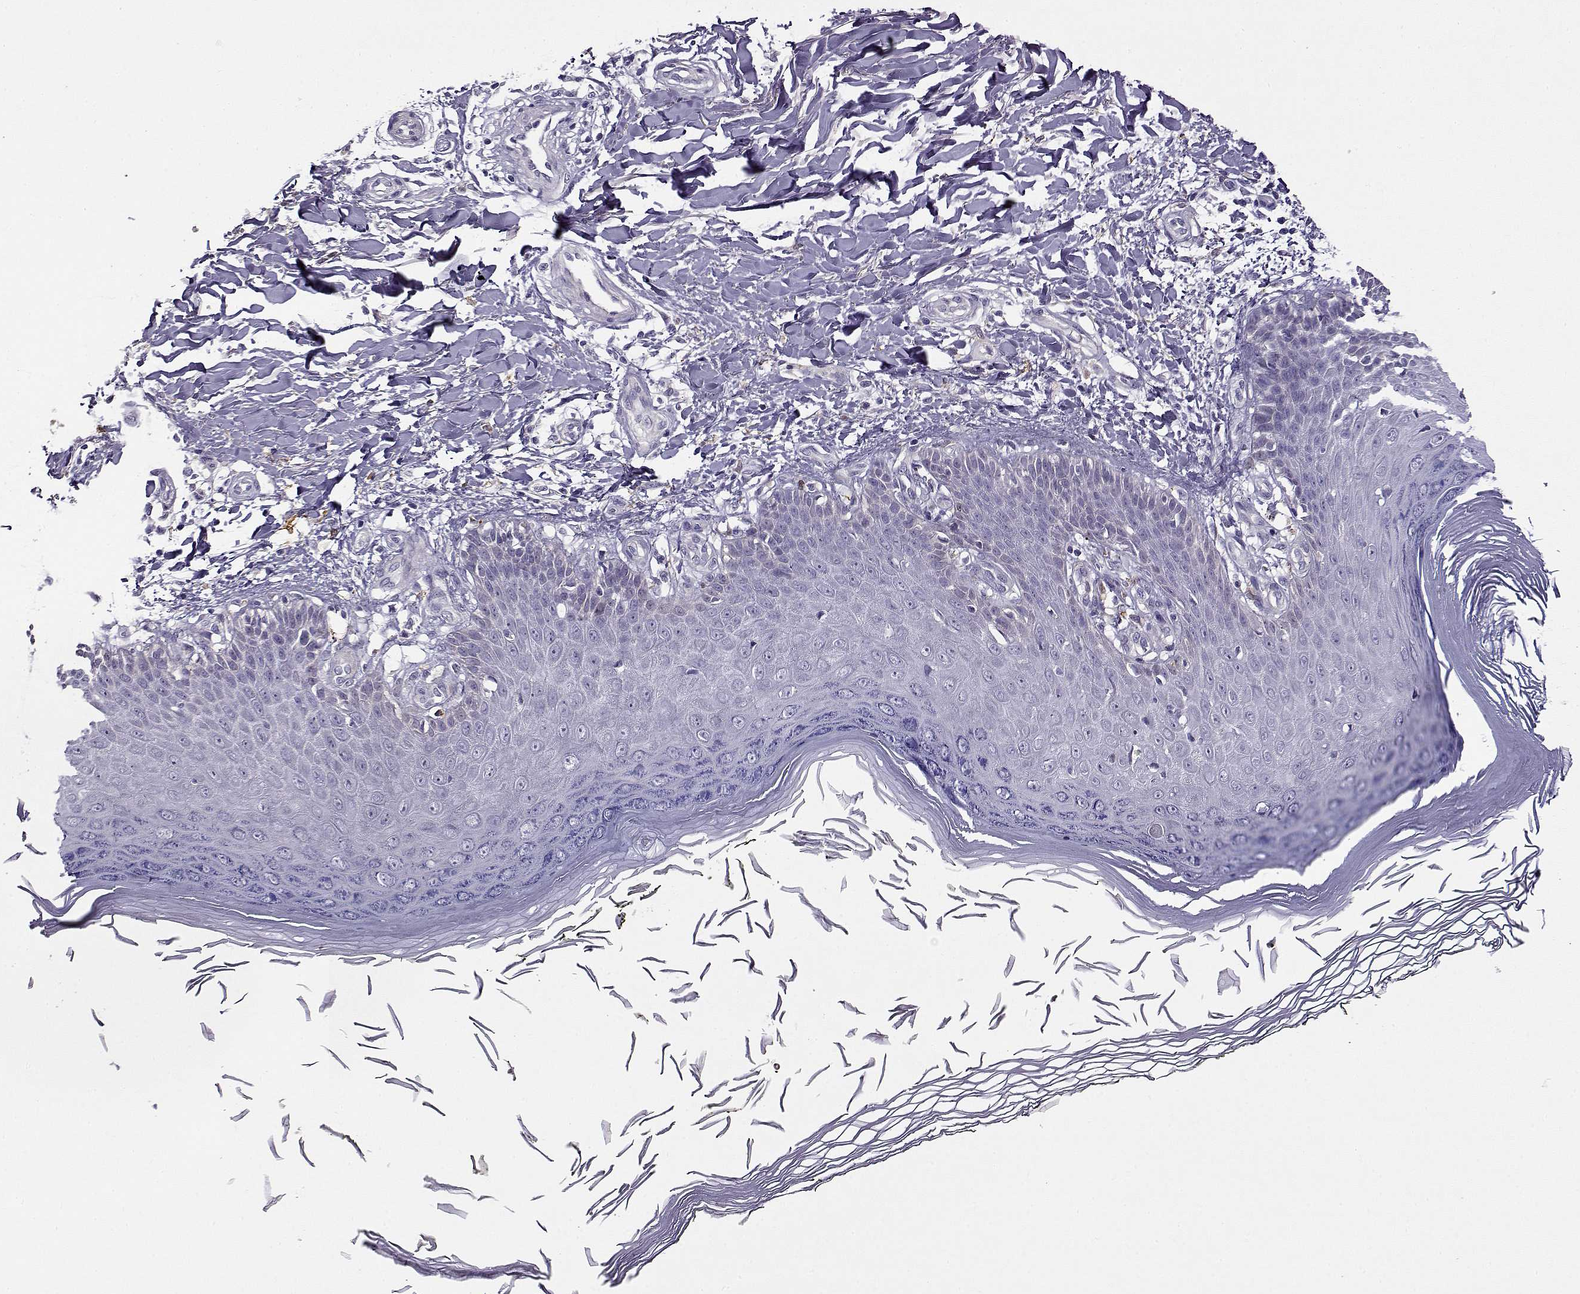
{"staining": {"intensity": "negative", "quantity": "none", "location": "none"}, "tissue": "skin", "cell_type": "Fibroblasts", "image_type": "normal", "snomed": [{"axis": "morphology", "description": "Normal tissue, NOS"}, {"axis": "topography", "description": "Skin"}], "caption": "DAB immunohistochemical staining of normal skin demonstrates no significant staining in fibroblasts.", "gene": "UCP3", "patient": {"sex": "female", "age": 62}}